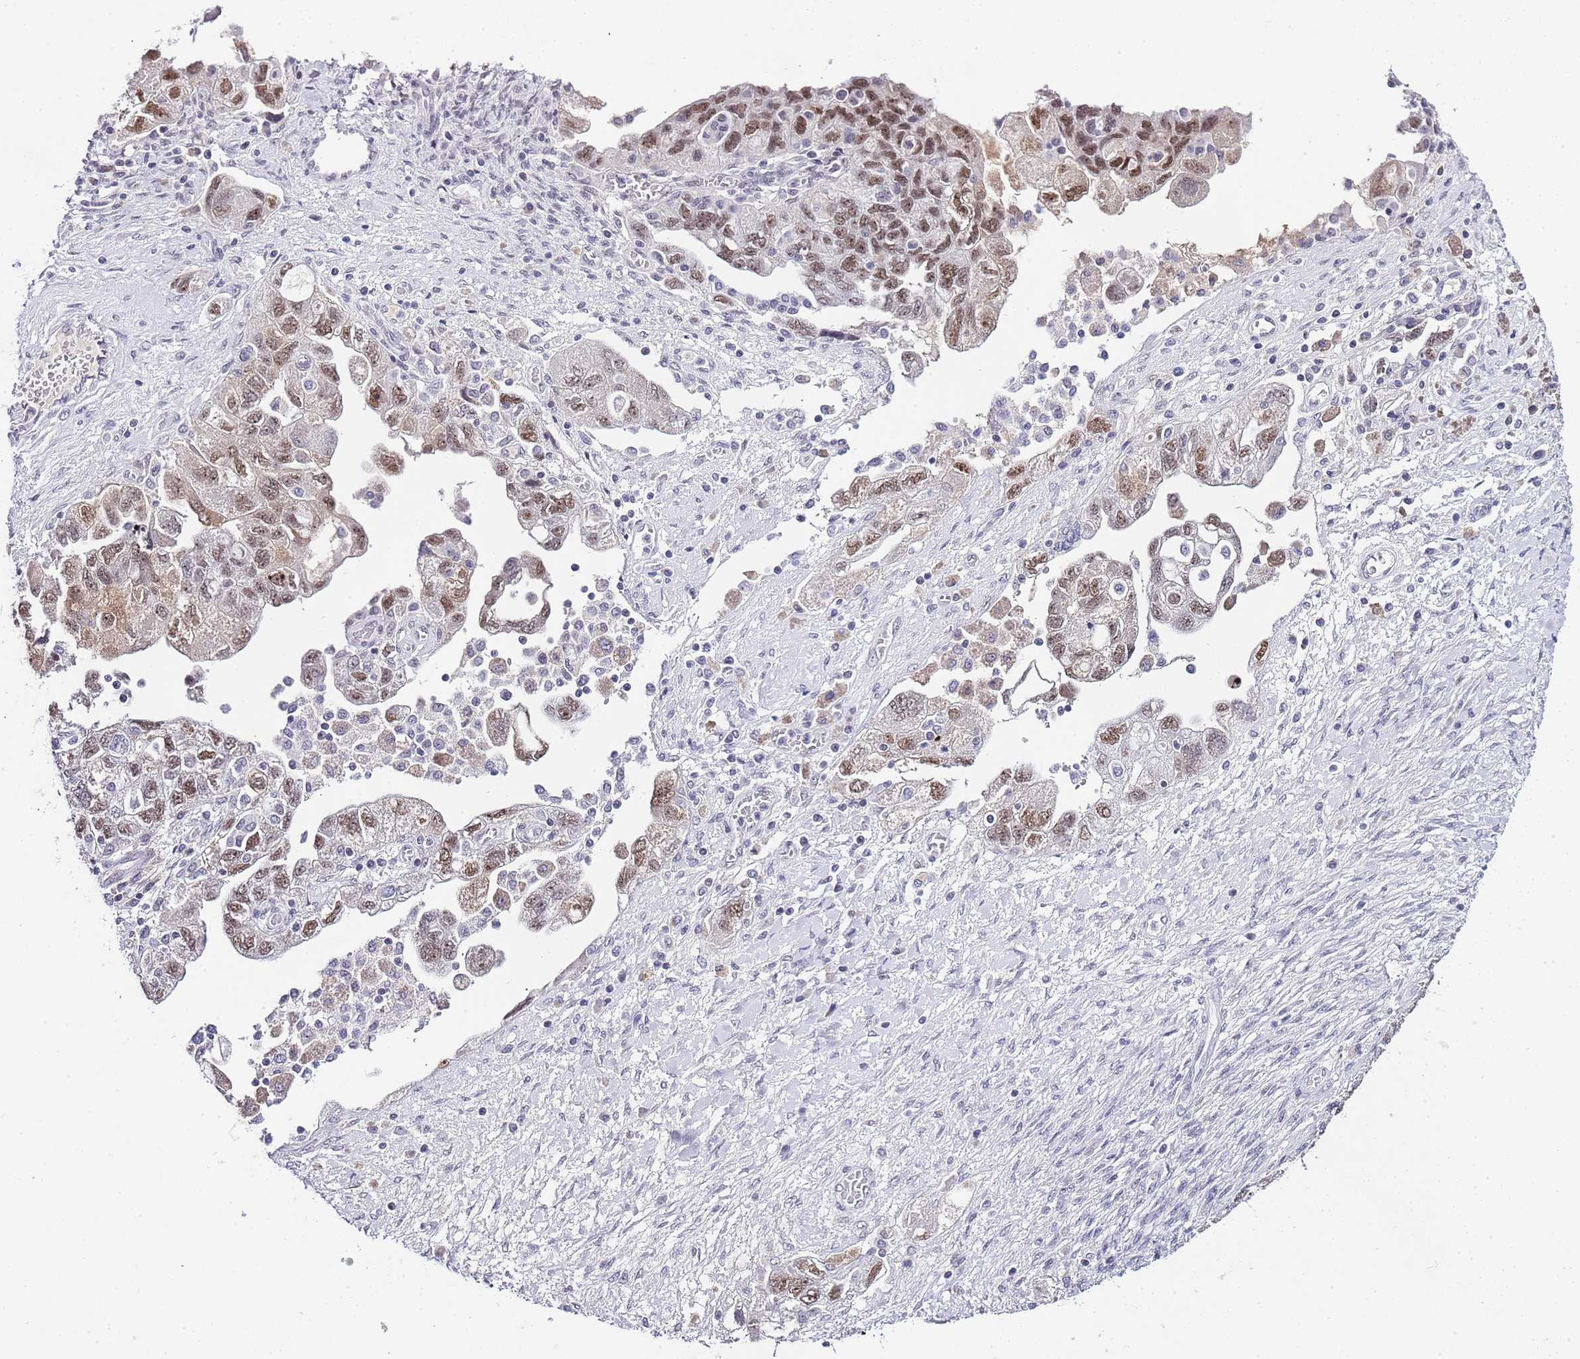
{"staining": {"intensity": "moderate", "quantity": ">75%", "location": "nuclear"}, "tissue": "ovarian cancer", "cell_type": "Tumor cells", "image_type": "cancer", "snomed": [{"axis": "morphology", "description": "Carcinoma, NOS"}, {"axis": "morphology", "description": "Cystadenocarcinoma, serous, NOS"}, {"axis": "topography", "description": "Ovary"}], "caption": "Tumor cells display medium levels of moderate nuclear staining in approximately >75% of cells in human ovarian cancer (carcinoma).", "gene": "NOP56", "patient": {"sex": "female", "age": 69}}